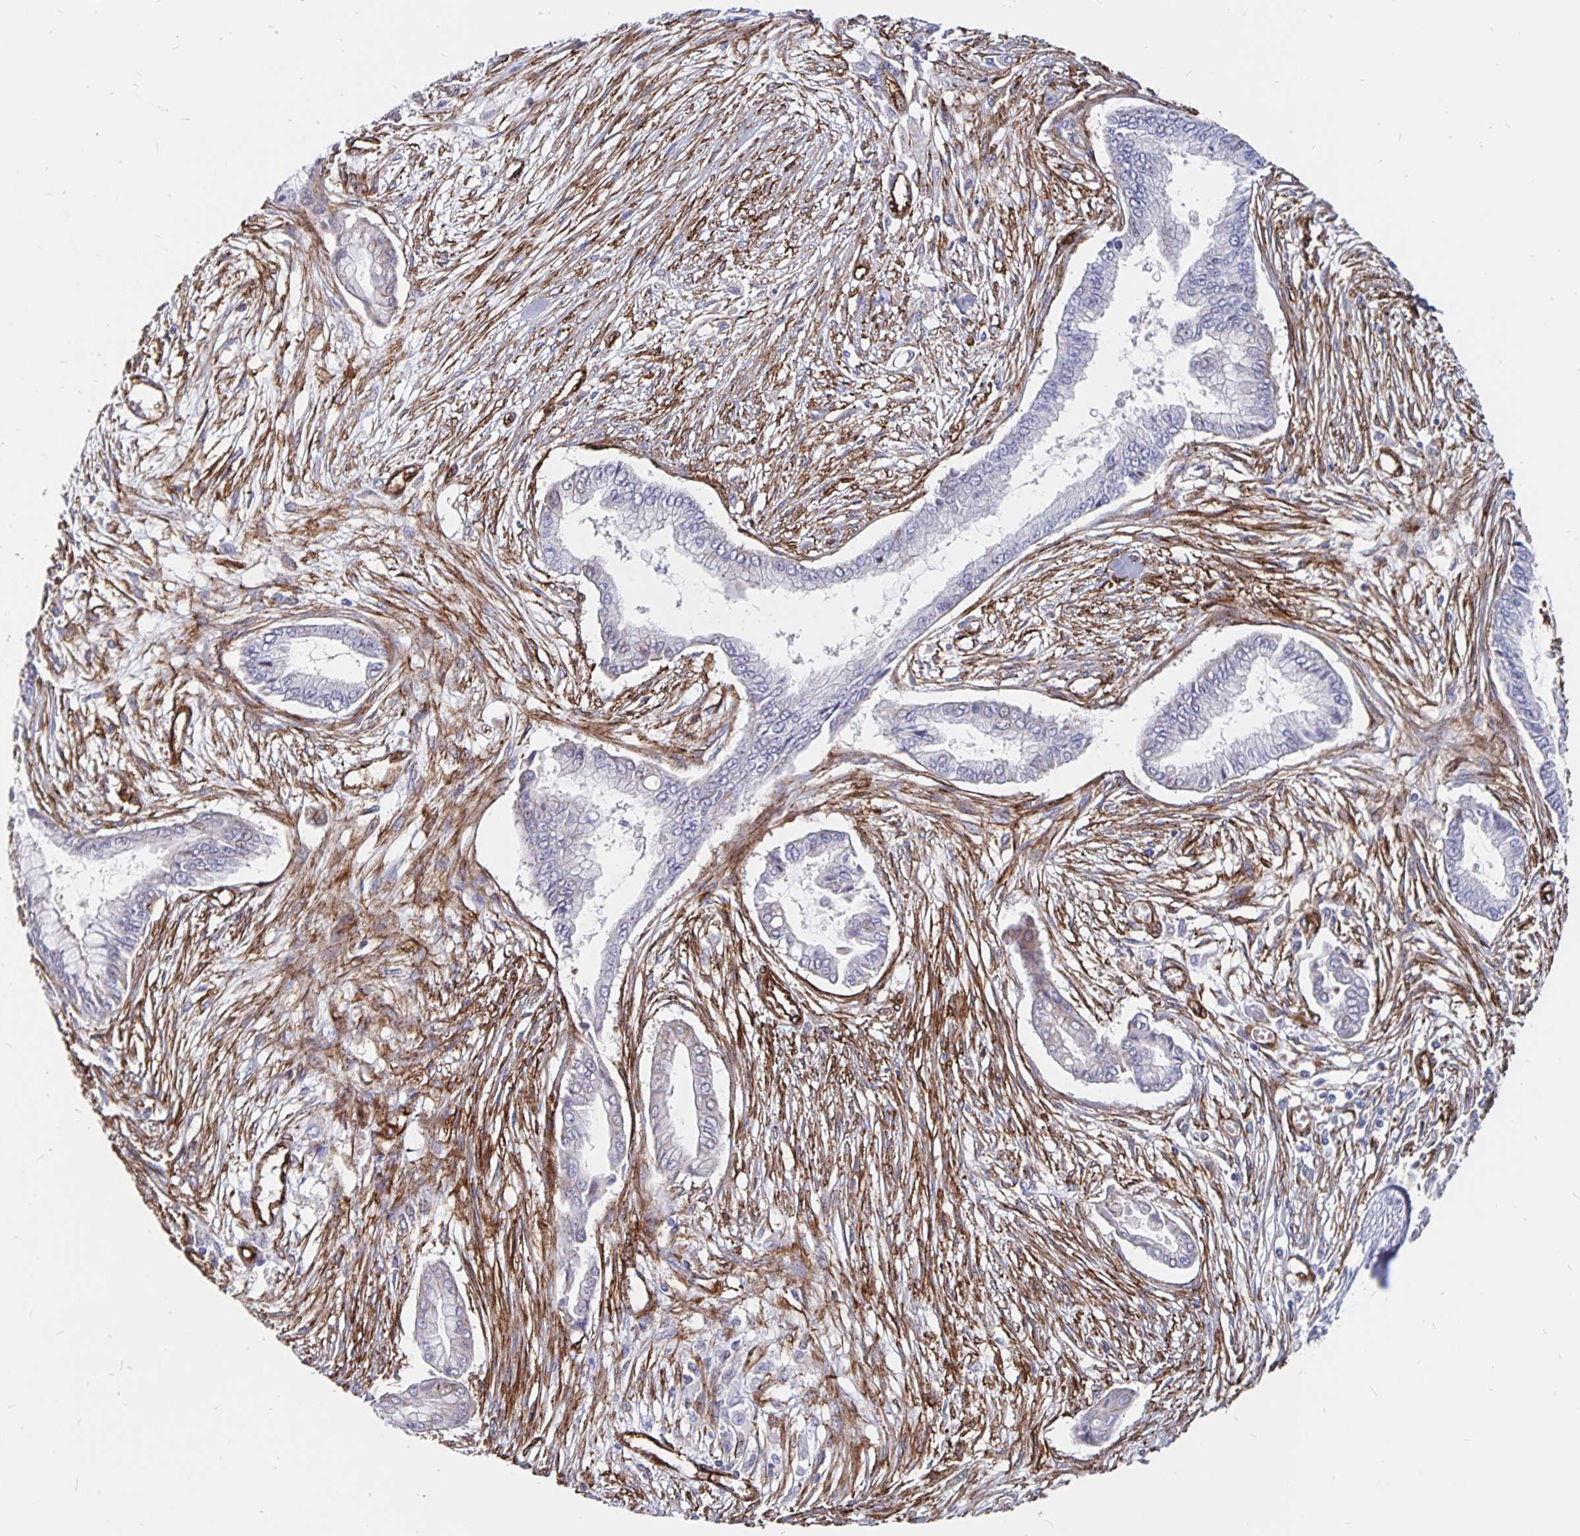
{"staining": {"intensity": "negative", "quantity": "none", "location": "none"}, "tissue": "pancreatic cancer", "cell_type": "Tumor cells", "image_type": "cancer", "snomed": [{"axis": "morphology", "description": "Adenocarcinoma, NOS"}, {"axis": "topography", "description": "Pancreas"}], "caption": "This is an immunohistochemistry (IHC) histopathology image of pancreatic cancer (adenocarcinoma). There is no expression in tumor cells.", "gene": "DCHS2", "patient": {"sex": "female", "age": 68}}